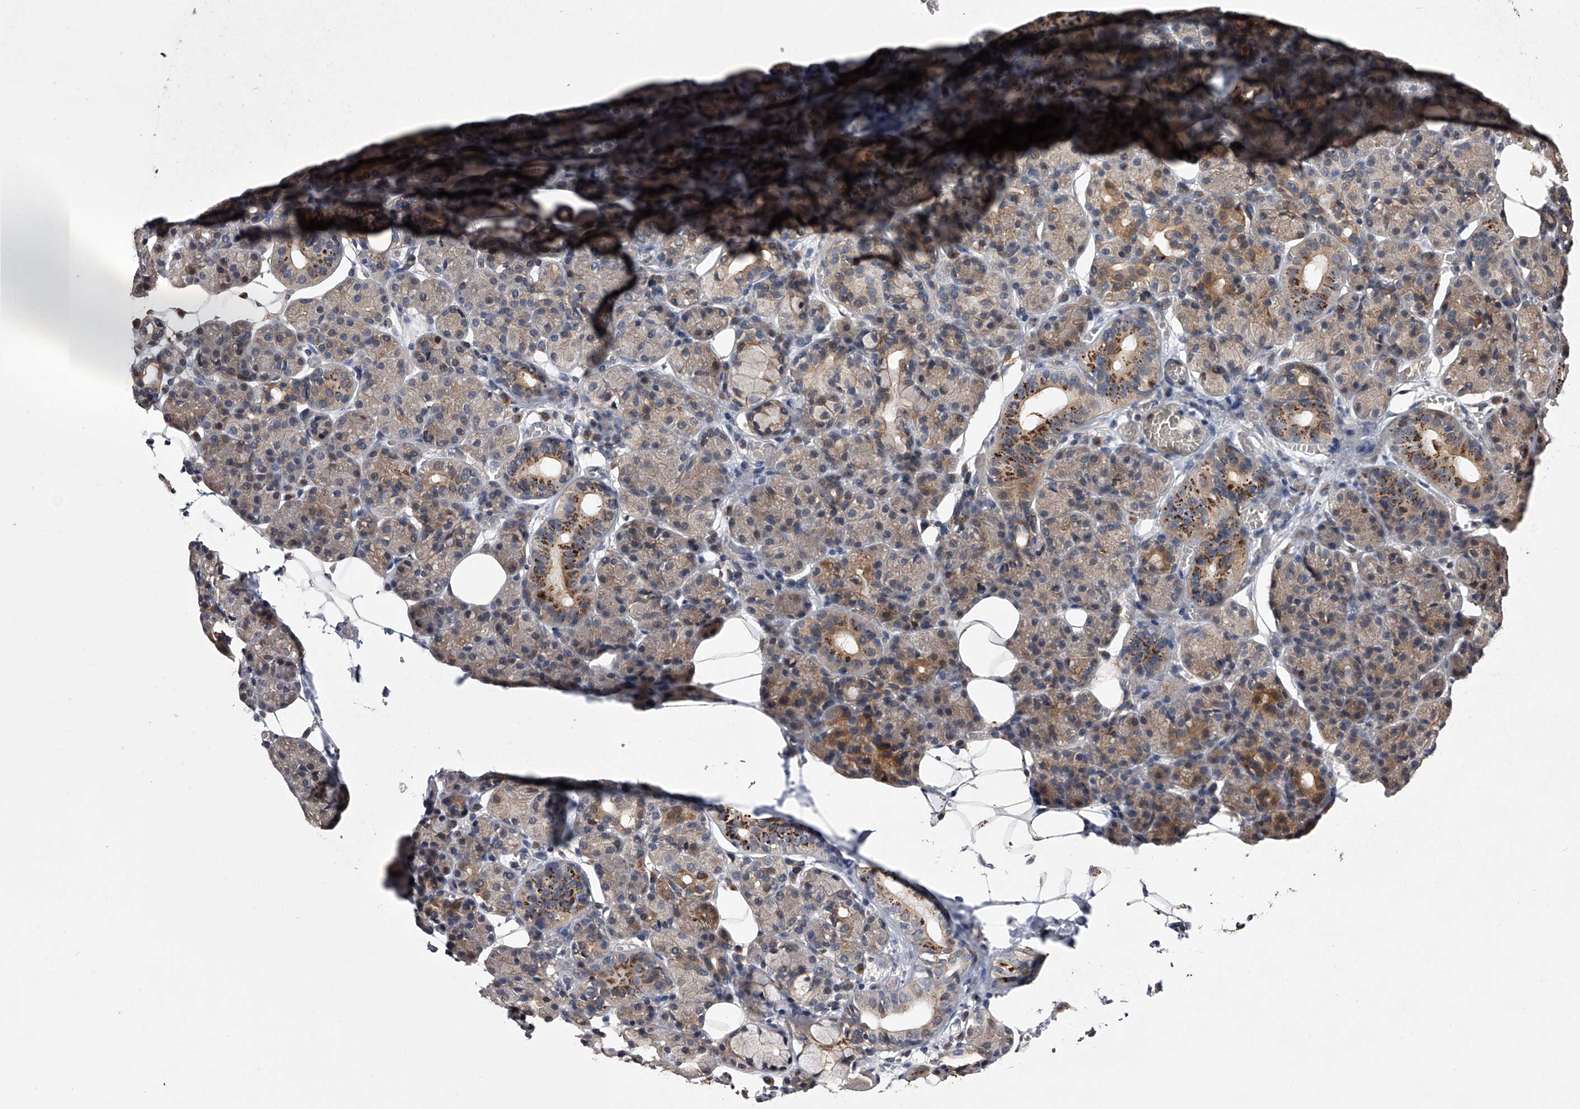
{"staining": {"intensity": "moderate", "quantity": "25%-75%", "location": "cytoplasmic/membranous"}, "tissue": "salivary gland", "cell_type": "Glandular cells", "image_type": "normal", "snomed": [{"axis": "morphology", "description": "Normal tissue, NOS"}, {"axis": "topography", "description": "Salivary gland"}], "caption": "About 25%-75% of glandular cells in unremarkable salivary gland show moderate cytoplasmic/membranous protein positivity as visualized by brown immunohistochemical staining.", "gene": "PAN3", "patient": {"sex": "male", "age": 63}}